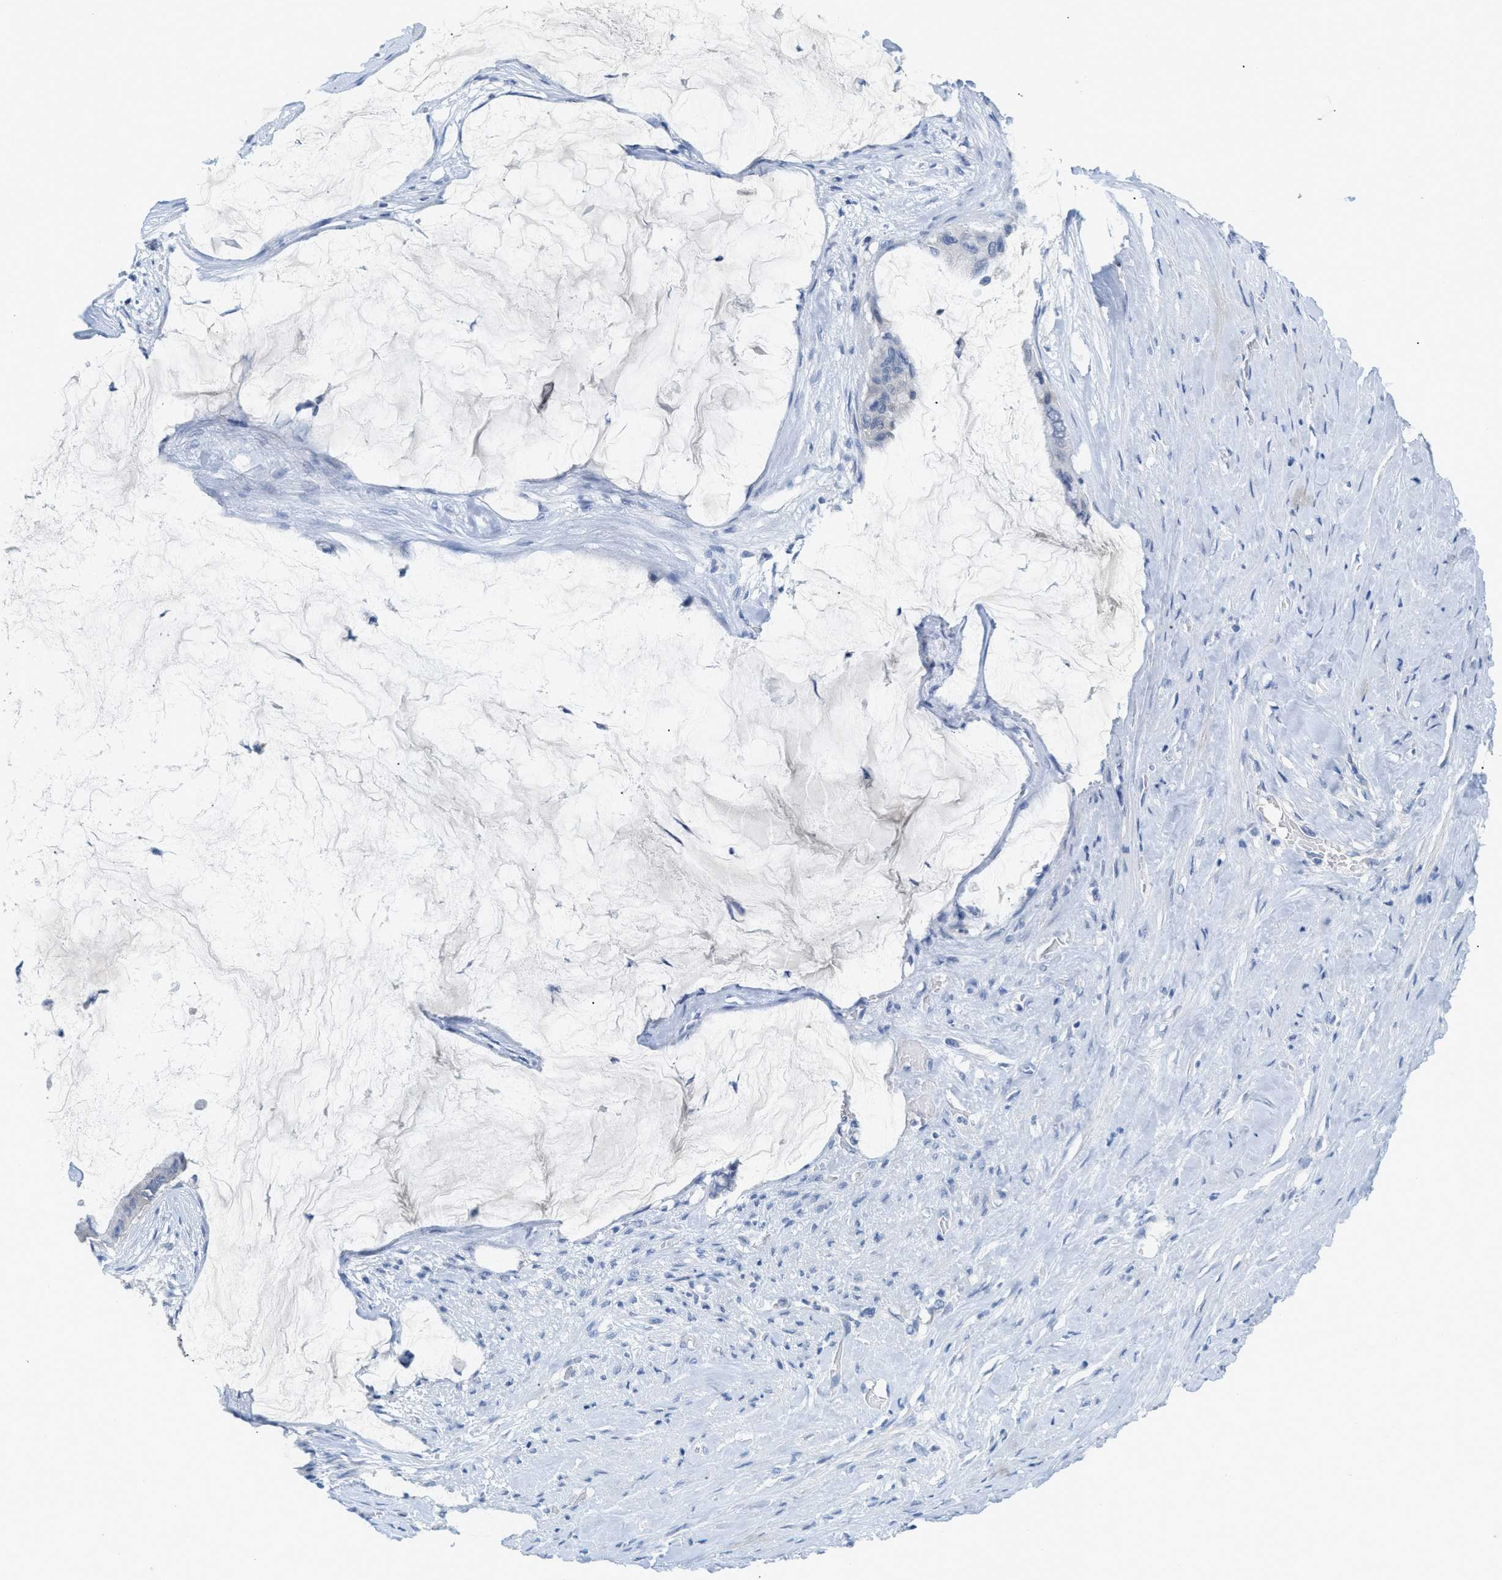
{"staining": {"intensity": "negative", "quantity": "none", "location": "none"}, "tissue": "pancreatic cancer", "cell_type": "Tumor cells", "image_type": "cancer", "snomed": [{"axis": "morphology", "description": "Adenocarcinoma, NOS"}, {"axis": "topography", "description": "Pancreas"}], "caption": "DAB (3,3'-diaminobenzidine) immunohistochemical staining of human pancreatic adenocarcinoma shows no significant staining in tumor cells.", "gene": "HSF2", "patient": {"sex": "male", "age": 41}}